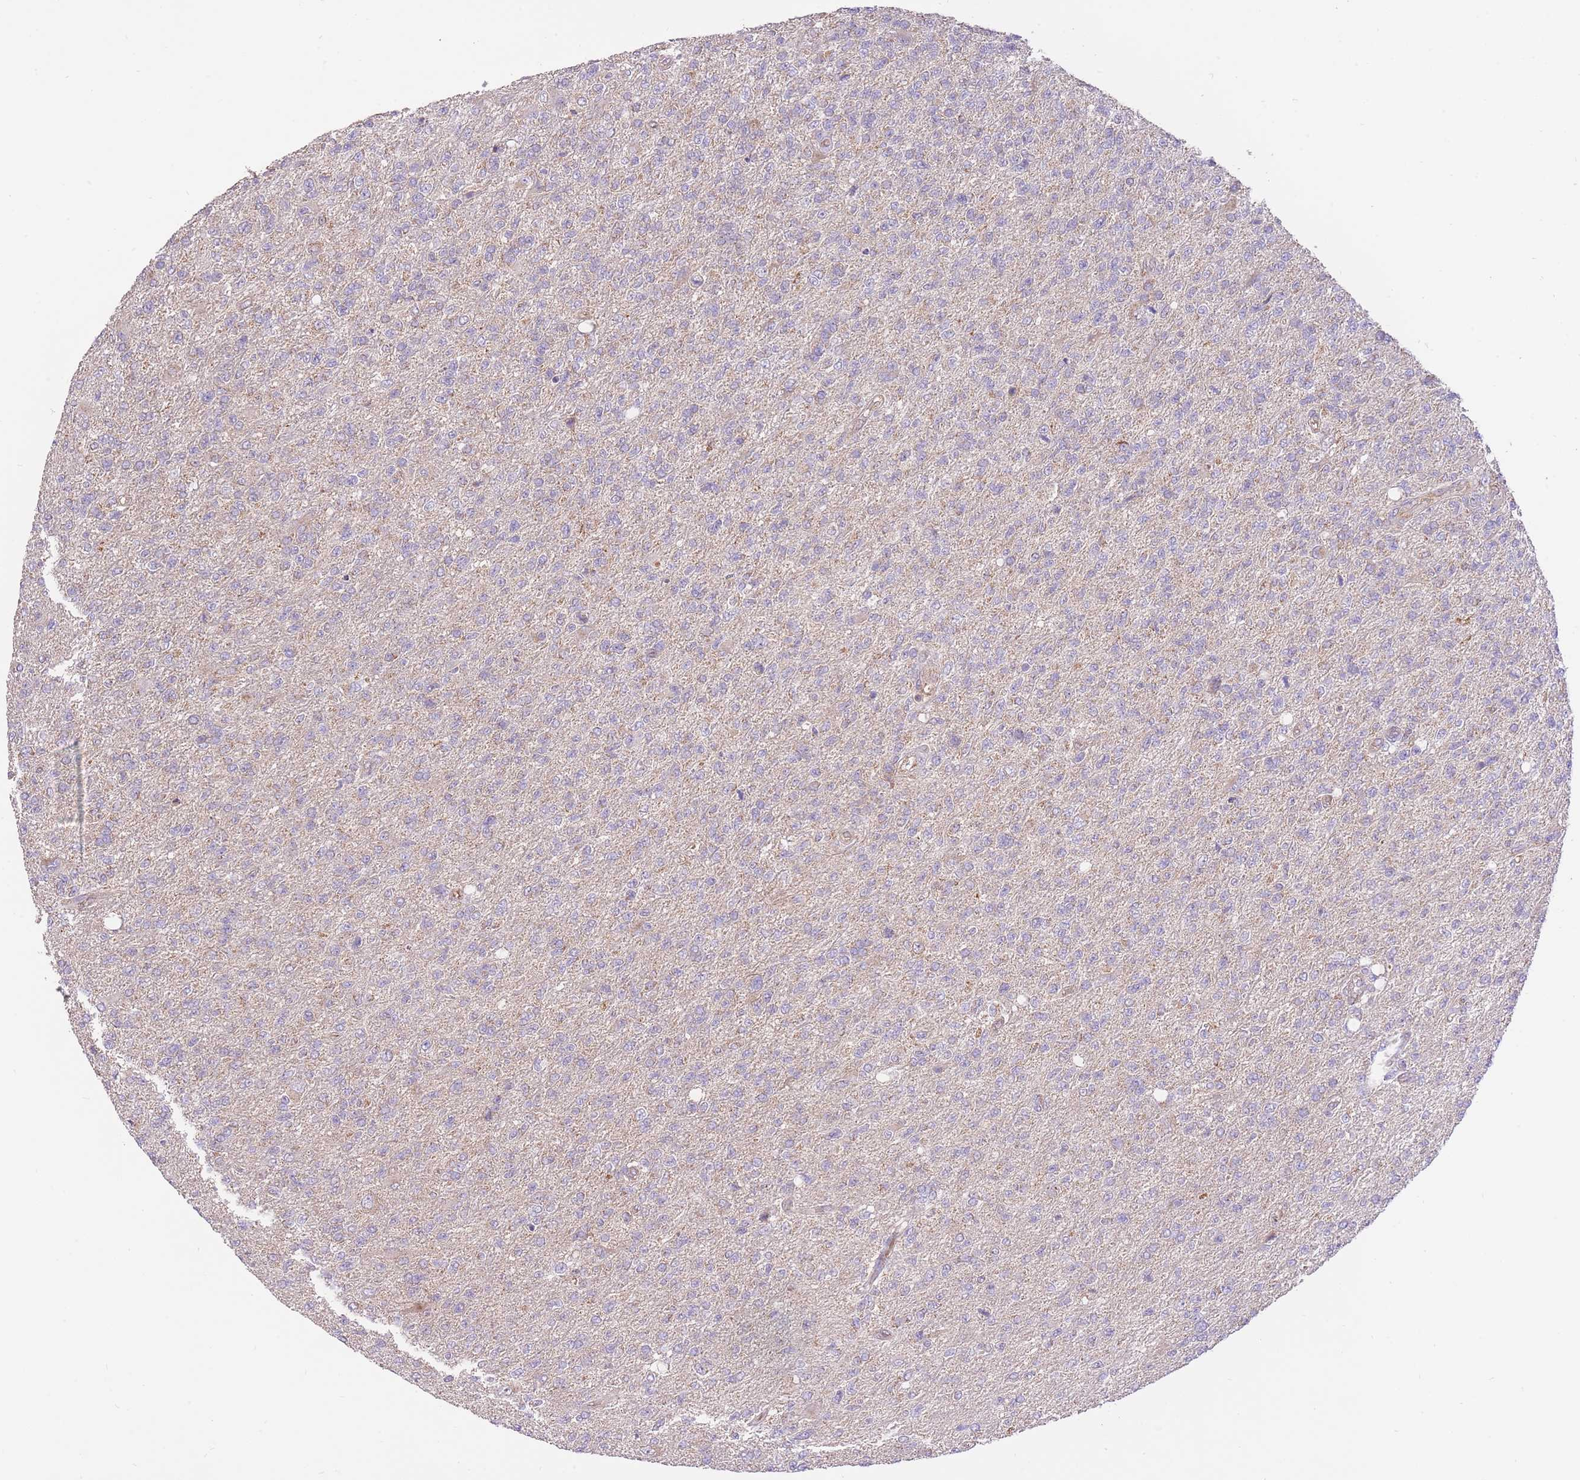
{"staining": {"intensity": "negative", "quantity": "none", "location": "none"}, "tissue": "glioma", "cell_type": "Tumor cells", "image_type": "cancer", "snomed": [{"axis": "morphology", "description": "Glioma, malignant, High grade"}, {"axis": "topography", "description": "Brain"}], "caption": "An IHC image of glioma is shown. There is no staining in tumor cells of glioma.", "gene": "PREP", "patient": {"sex": "male", "age": 56}}